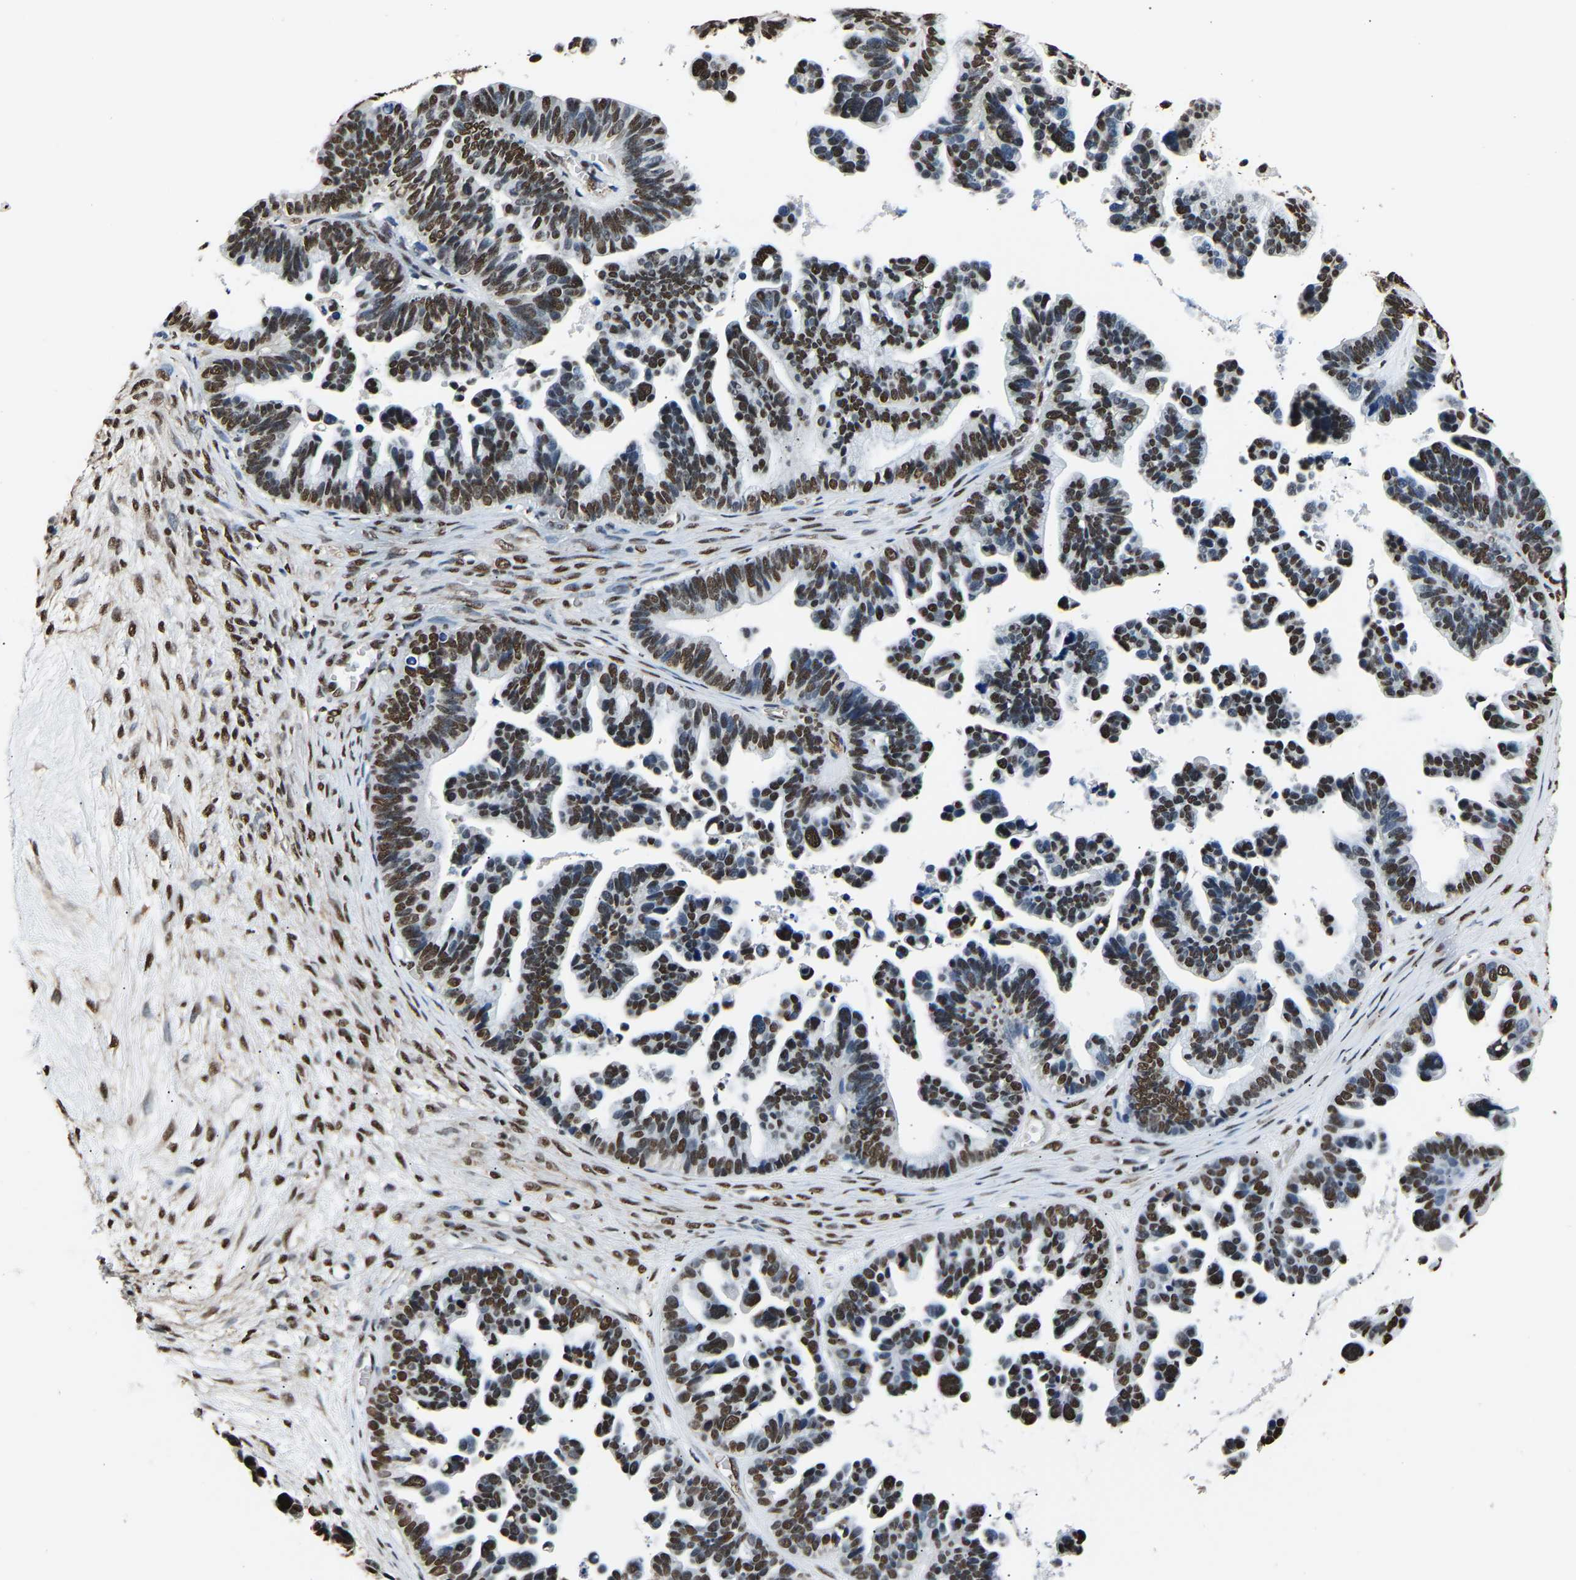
{"staining": {"intensity": "moderate", "quantity": ">75%", "location": "nuclear"}, "tissue": "ovarian cancer", "cell_type": "Tumor cells", "image_type": "cancer", "snomed": [{"axis": "morphology", "description": "Cystadenocarcinoma, serous, NOS"}, {"axis": "topography", "description": "Ovary"}], "caption": "IHC staining of ovarian cancer, which shows medium levels of moderate nuclear positivity in approximately >75% of tumor cells indicating moderate nuclear protein positivity. The staining was performed using DAB (3,3'-diaminobenzidine) (brown) for protein detection and nuclei were counterstained in hematoxylin (blue).", "gene": "SAFB", "patient": {"sex": "female", "age": 56}}